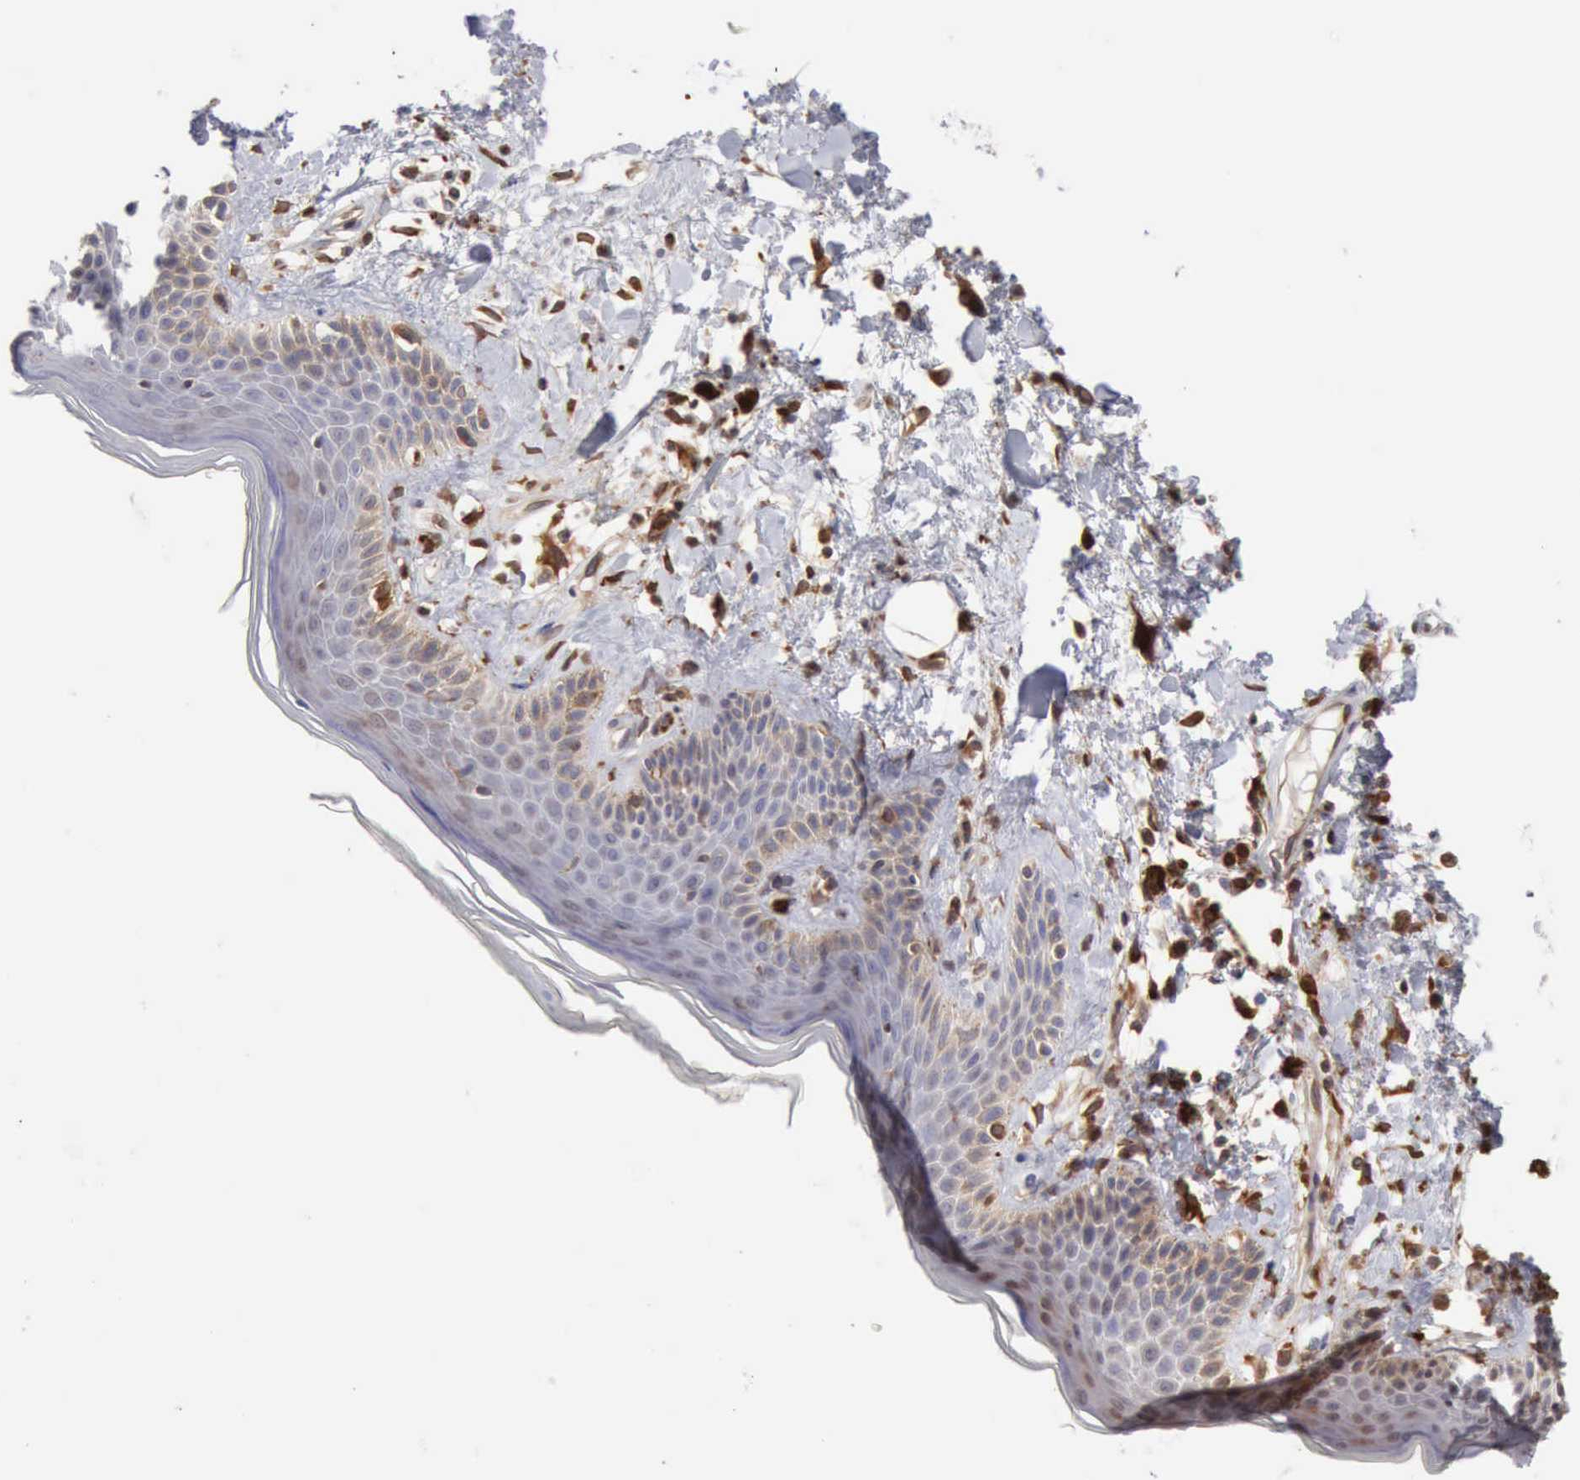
{"staining": {"intensity": "weak", "quantity": "<25%", "location": "cytoplasmic/membranous"}, "tissue": "skin", "cell_type": "Epidermal cells", "image_type": "normal", "snomed": [{"axis": "morphology", "description": "Normal tissue, NOS"}, {"axis": "topography", "description": "Anal"}], "caption": "Micrograph shows no protein staining in epidermal cells of benign skin. The staining was performed using DAB (3,3'-diaminobenzidine) to visualize the protein expression in brown, while the nuclei were stained in blue with hematoxylin (Magnification: 20x).", "gene": "APOL2", "patient": {"sex": "female", "age": 78}}